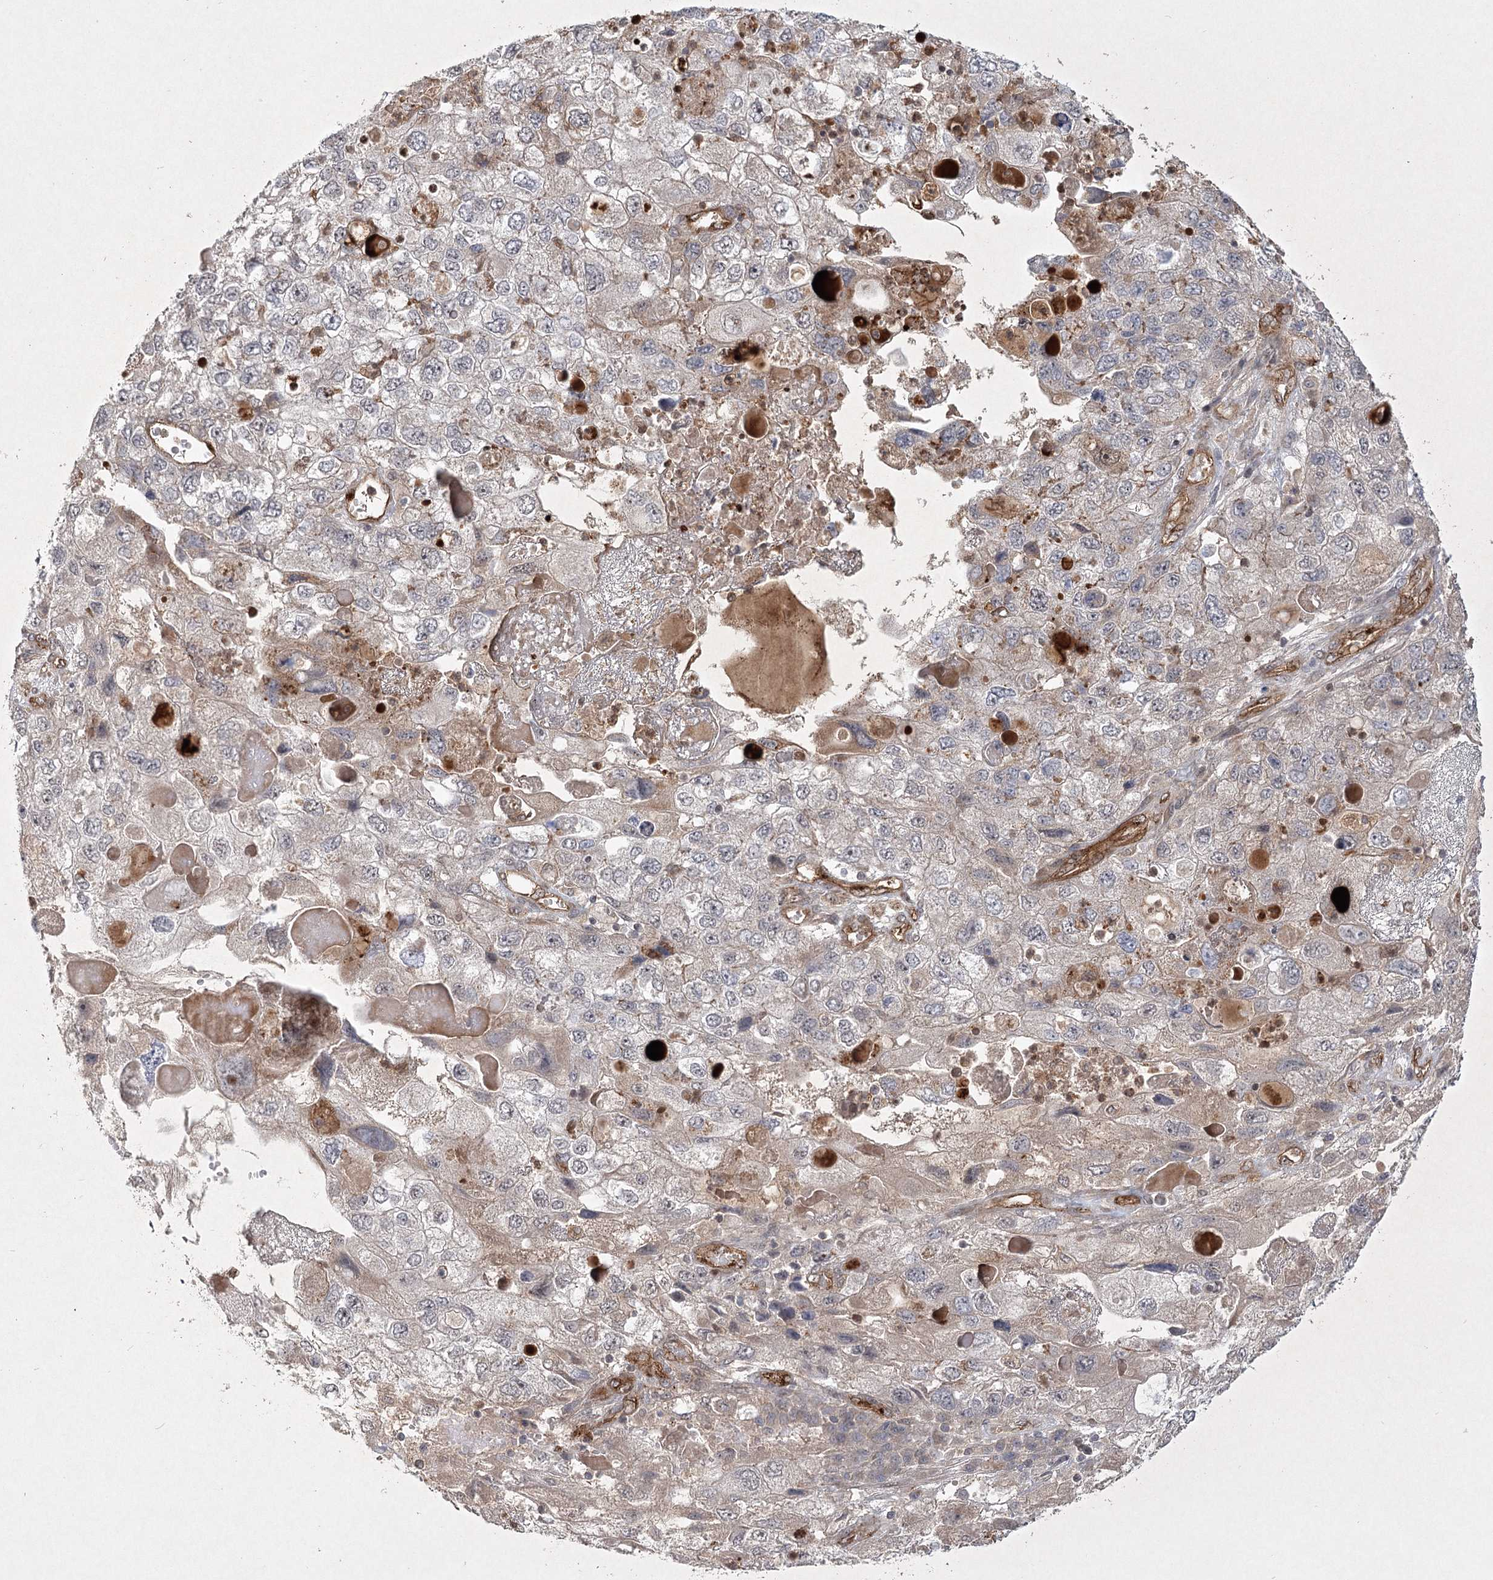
{"staining": {"intensity": "weak", "quantity": "25%-75%", "location": "cytoplasmic/membranous"}, "tissue": "endometrial cancer", "cell_type": "Tumor cells", "image_type": "cancer", "snomed": [{"axis": "morphology", "description": "Adenocarcinoma, NOS"}, {"axis": "topography", "description": "Endometrium"}], "caption": "Immunohistochemical staining of human endometrial cancer demonstrates low levels of weak cytoplasmic/membranous protein staining in about 25%-75% of tumor cells.", "gene": "ARHGAP31", "patient": {"sex": "female", "age": 49}}